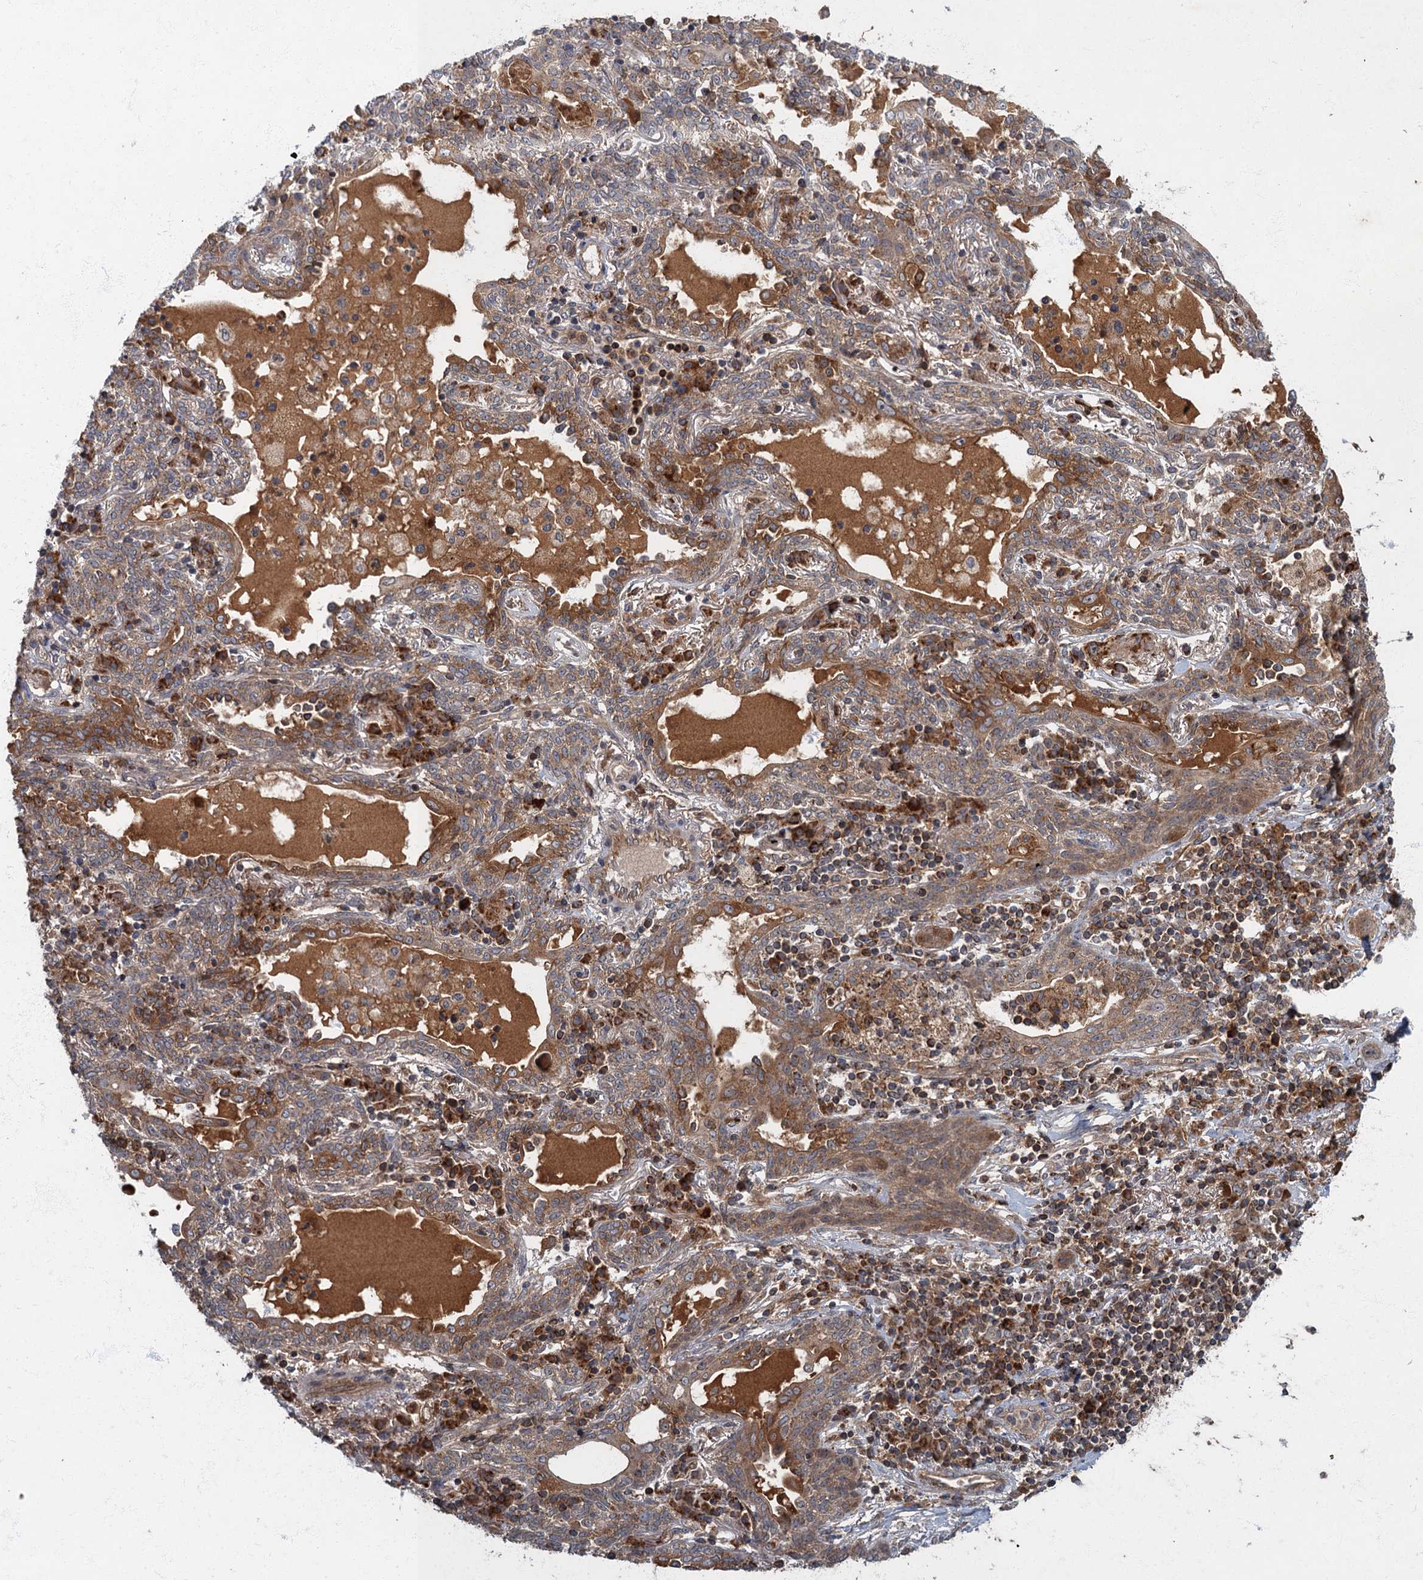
{"staining": {"intensity": "moderate", "quantity": ">75%", "location": "cytoplasmic/membranous"}, "tissue": "lung cancer", "cell_type": "Tumor cells", "image_type": "cancer", "snomed": [{"axis": "morphology", "description": "Squamous cell carcinoma, NOS"}, {"axis": "topography", "description": "Lung"}], "caption": "Lung cancer stained with a brown dye reveals moderate cytoplasmic/membranous positive expression in approximately >75% of tumor cells.", "gene": "SLC11A2", "patient": {"sex": "female", "age": 70}}